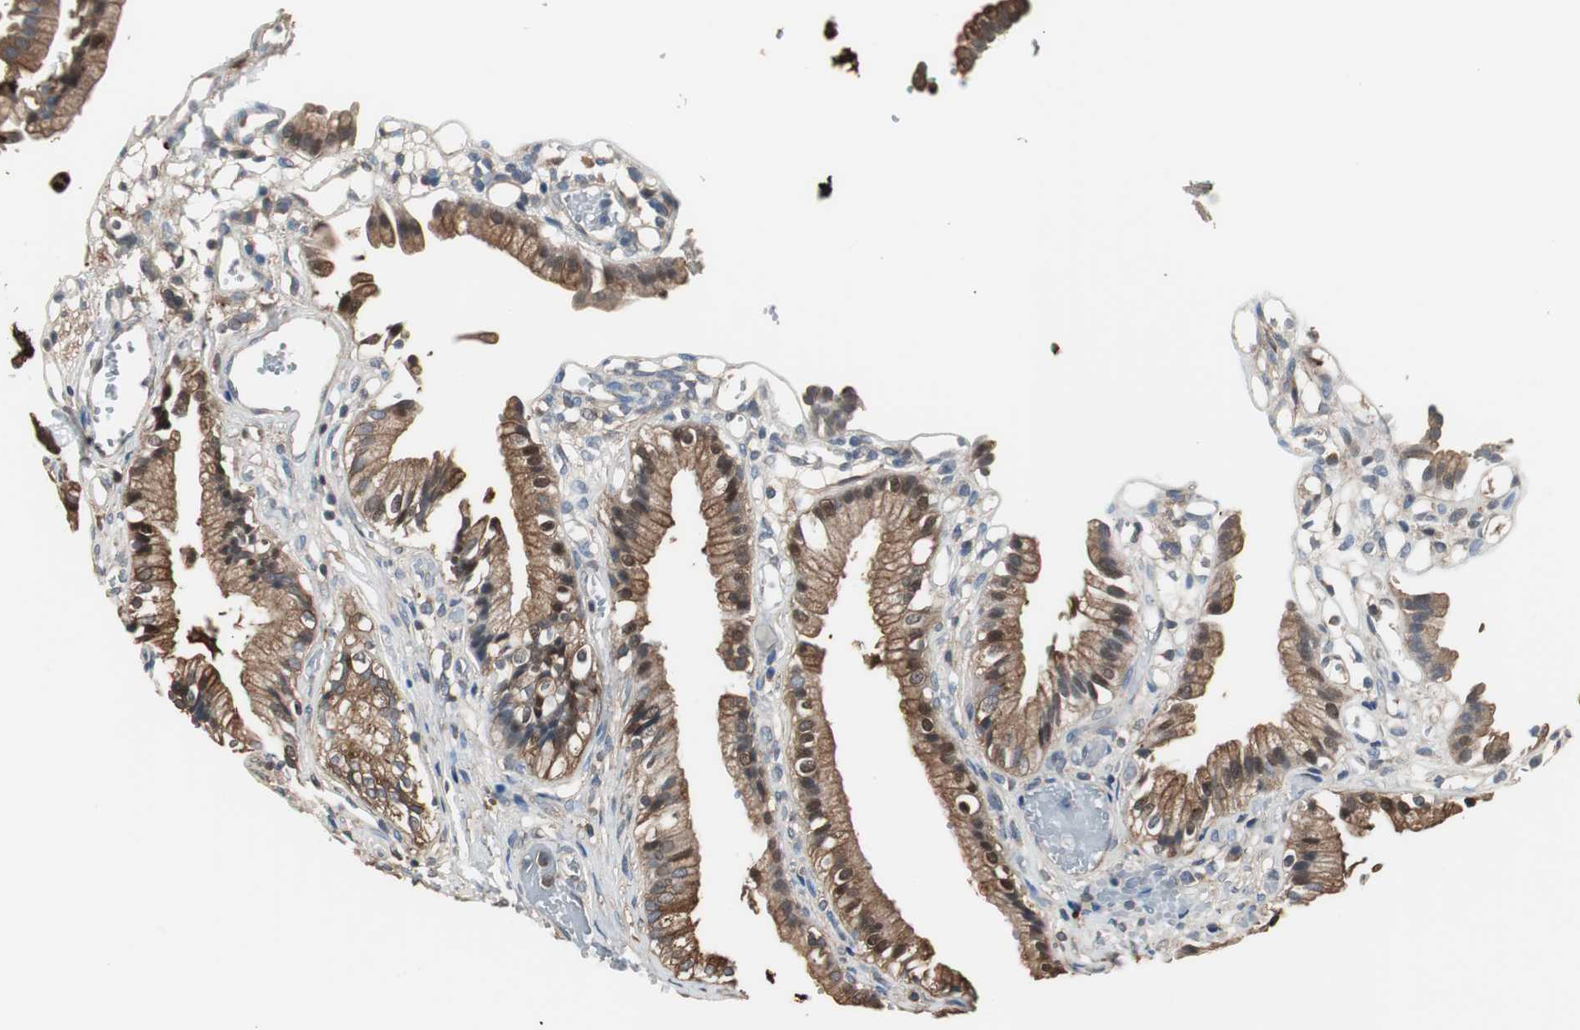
{"staining": {"intensity": "moderate", "quantity": ">75%", "location": "cytoplasmic/membranous,nuclear"}, "tissue": "gallbladder", "cell_type": "Glandular cells", "image_type": "normal", "snomed": [{"axis": "morphology", "description": "Normal tissue, NOS"}, {"axis": "topography", "description": "Gallbladder"}], "caption": "Immunohistochemical staining of normal human gallbladder reveals medium levels of moderate cytoplasmic/membranous,nuclear staining in approximately >75% of glandular cells. The protein of interest is stained brown, and the nuclei are stained in blue (DAB (3,3'-diaminobenzidine) IHC with brightfield microscopy, high magnification).", "gene": "CAPNS1", "patient": {"sex": "male", "age": 65}}